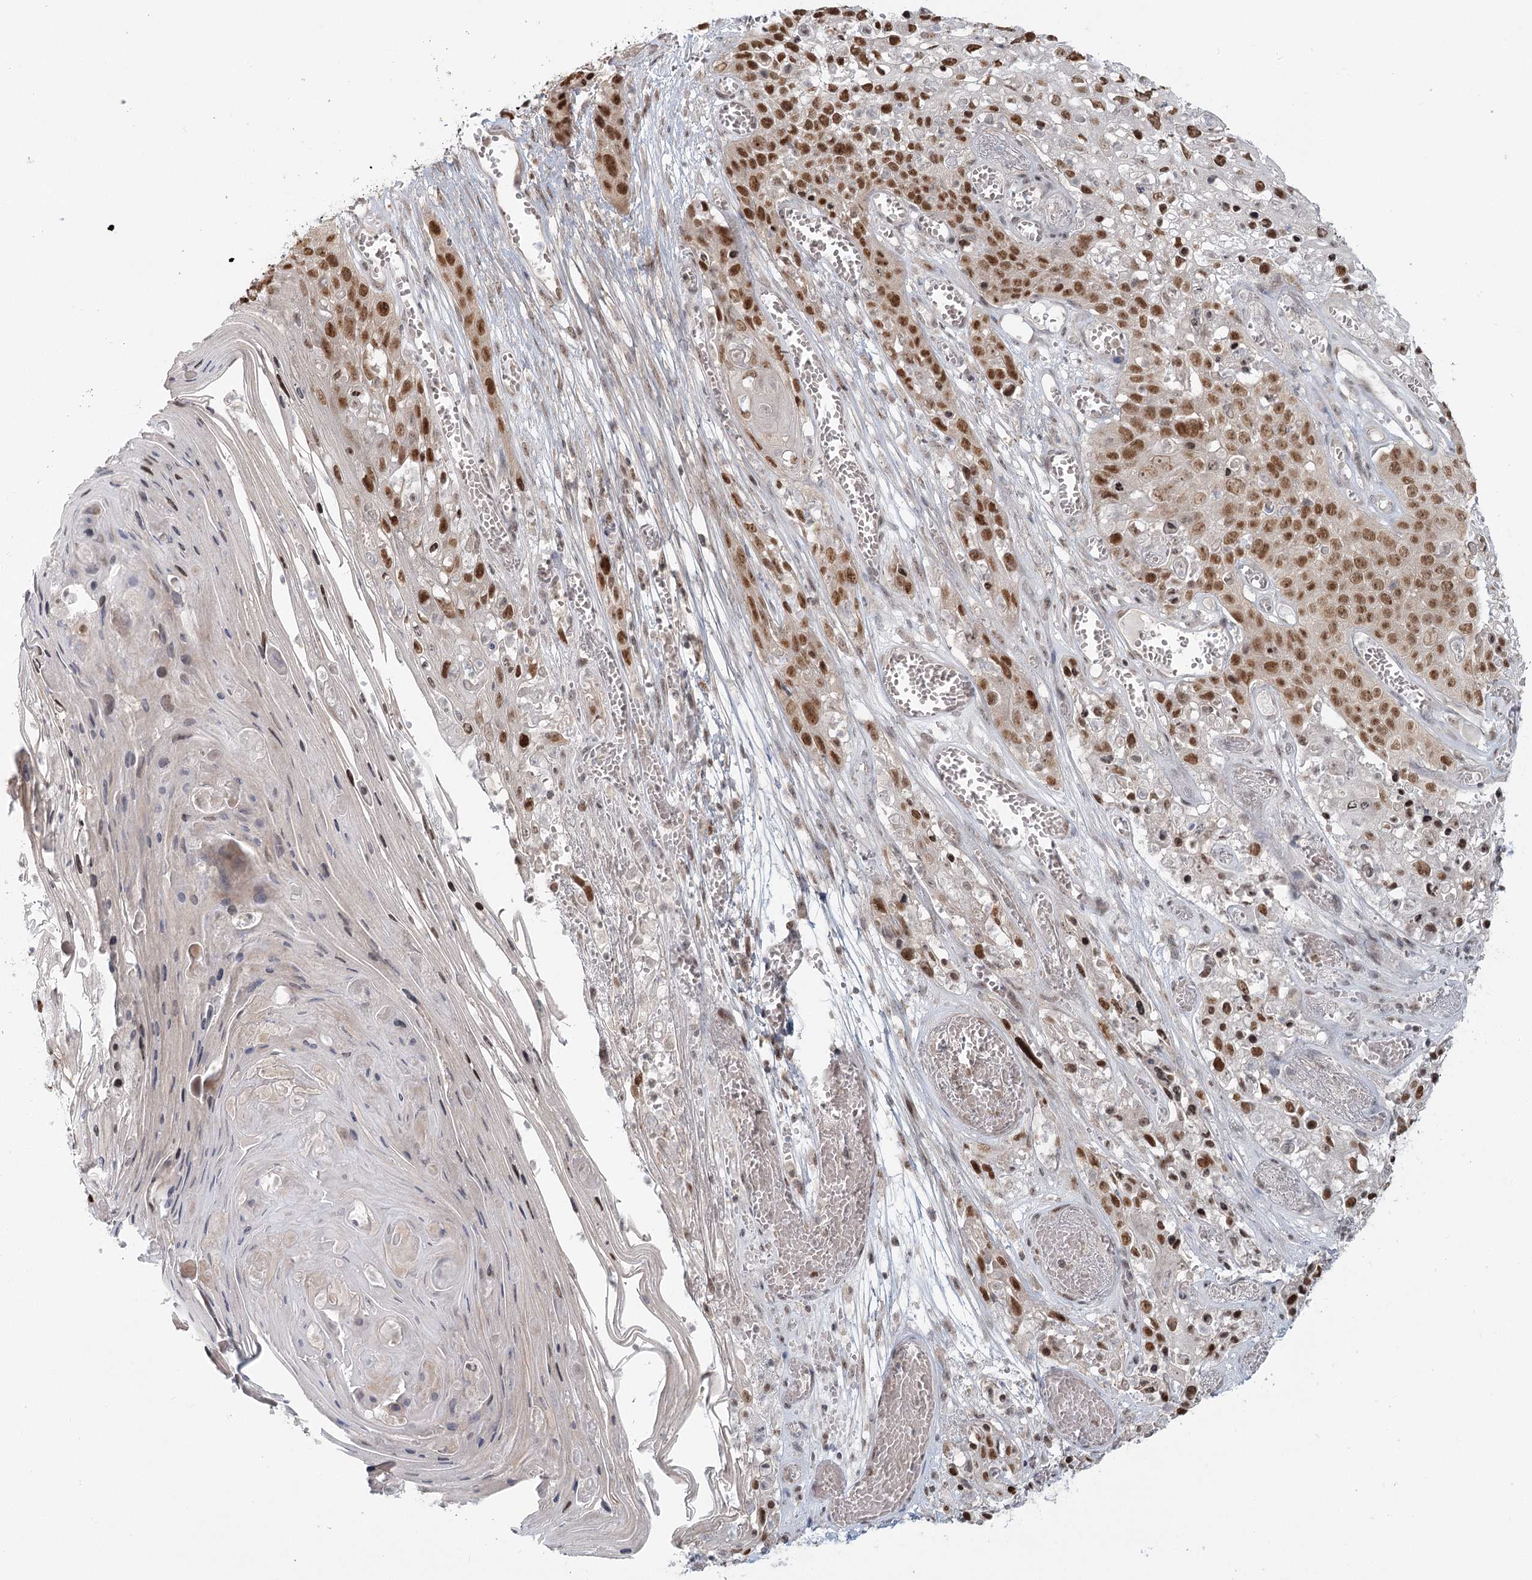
{"staining": {"intensity": "strong", "quantity": ">75%", "location": "nuclear"}, "tissue": "skin cancer", "cell_type": "Tumor cells", "image_type": "cancer", "snomed": [{"axis": "morphology", "description": "Squamous cell carcinoma, NOS"}, {"axis": "topography", "description": "Skin"}], "caption": "Squamous cell carcinoma (skin) stained for a protein demonstrates strong nuclear positivity in tumor cells.", "gene": "R3HCC1L", "patient": {"sex": "male", "age": 55}}